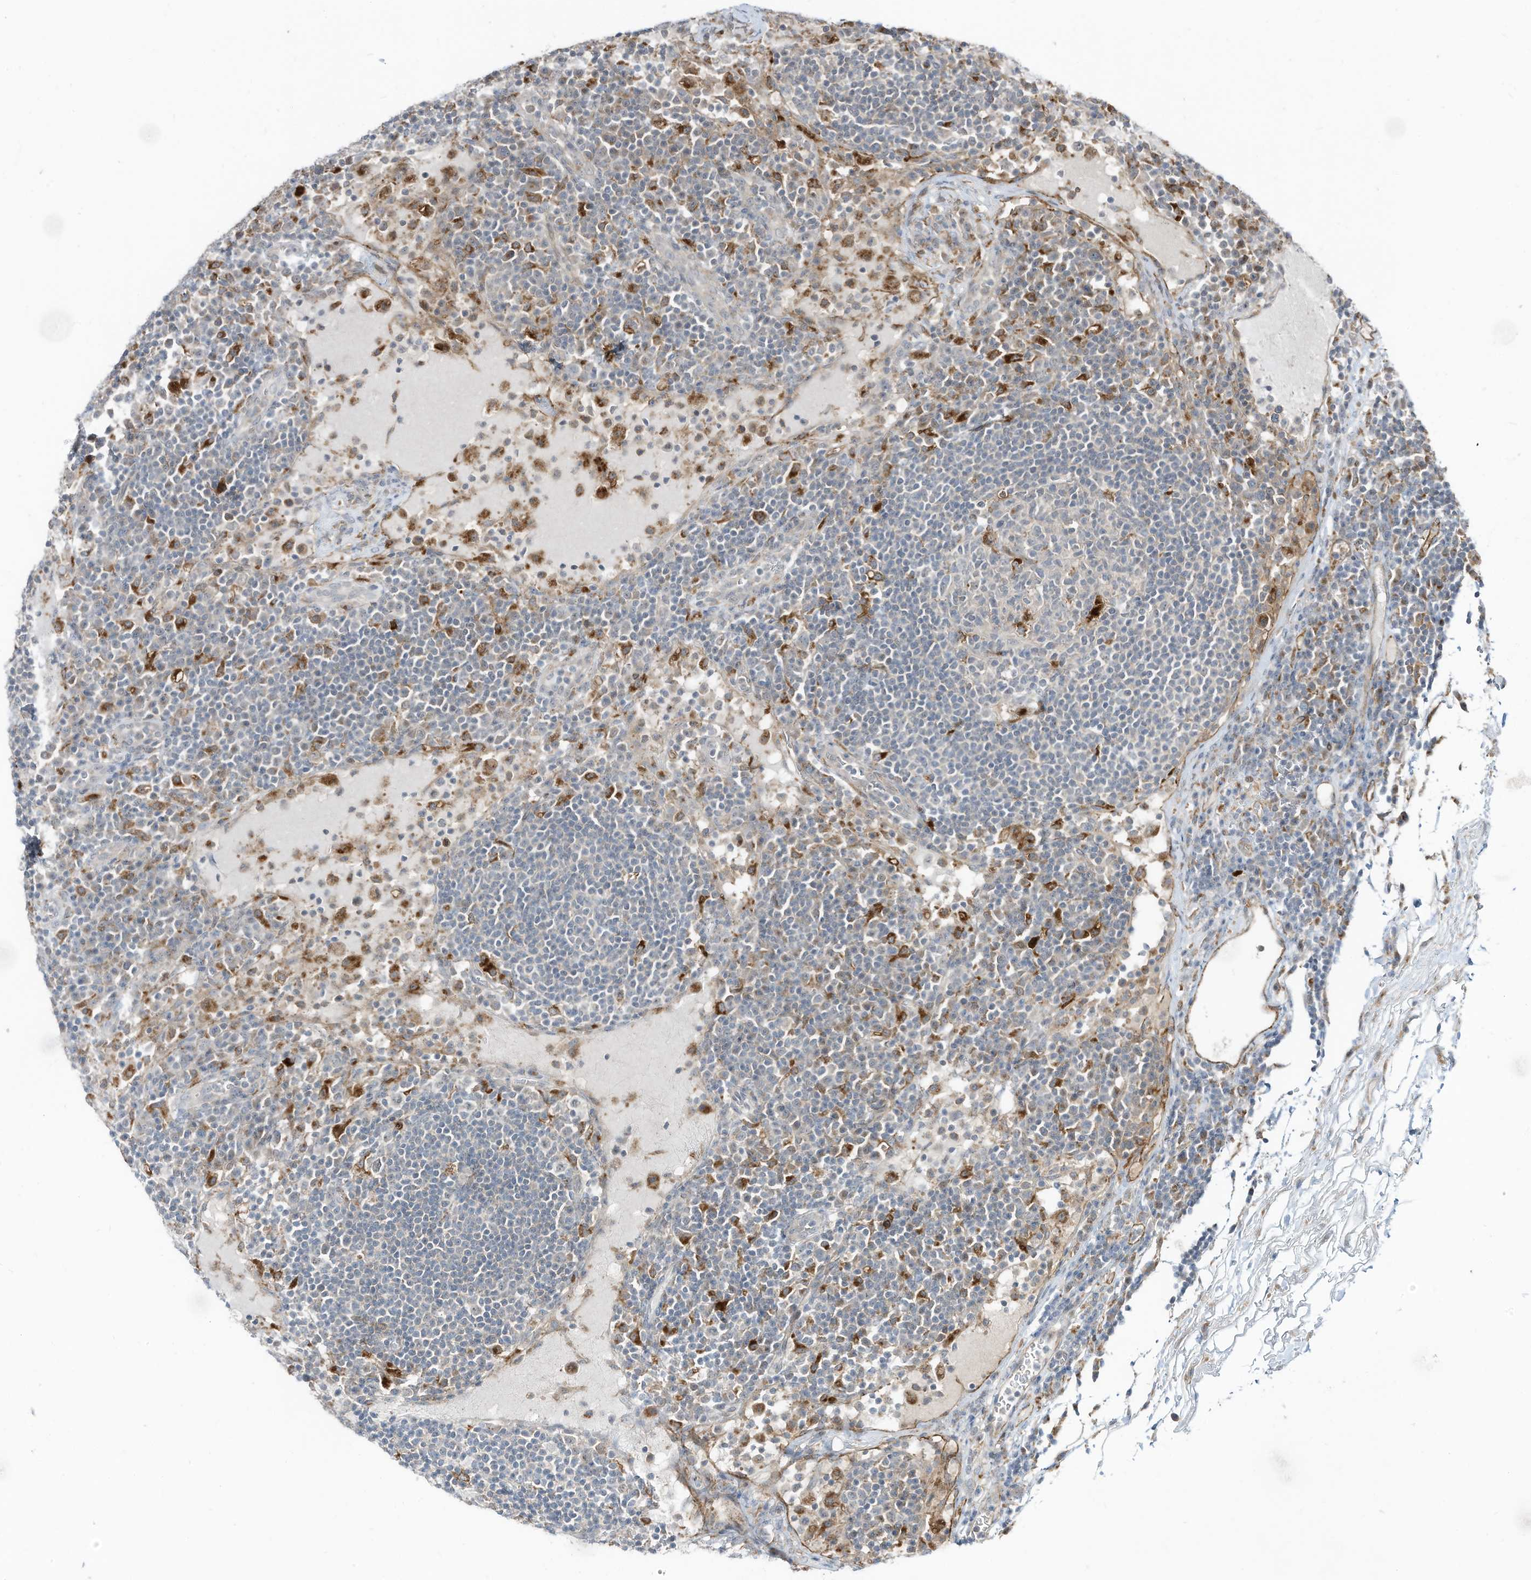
{"staining": {"intensity": "moderate", "quantity": "<25%", "location": "cytoplasmic/membranous"}, "tissue": "lymph node", "cell_type": "Germinal center cells", "image_type": "normal", "snomed": [{"axis": "morphology", "description": "Normal tissue, NOS"}, {"axis": "topography", "description": "Lymph node"}], "caption": "The image reveals a brown stain indicating the presence of a protein in the cytoplasmic/membranous of germinal center cells in lymph node. Immunohistochemistry stains the protein of interest in brown and the nuclei are stained blue.", "gene": "DZIP3", "patient": {"sex": "female", "age": 53}}